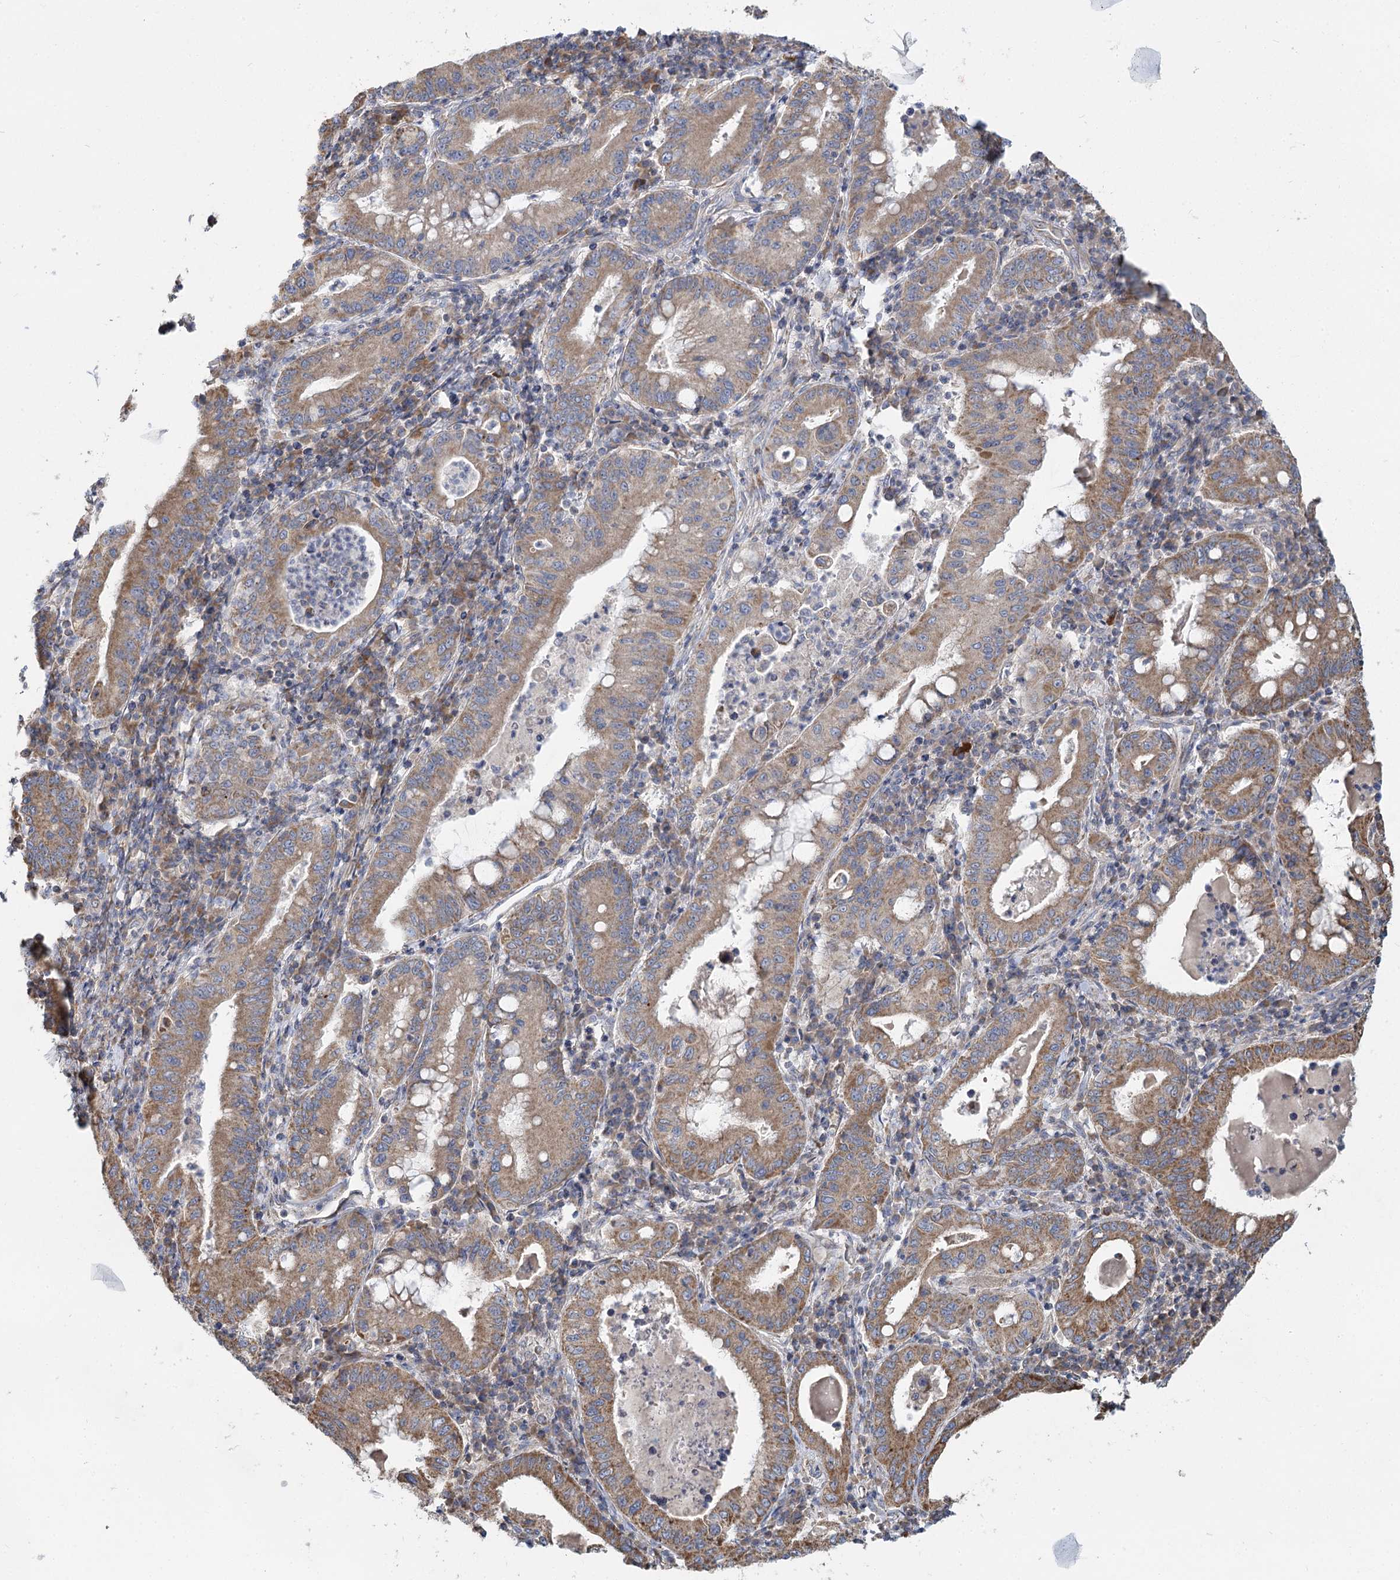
{"staining": {"intensity": "moderate", "quantity": ">75%", "location": "cytoplasmic/membranous"}, "tissue": "stomach cancer", "cell_type": "Tumor cells", "image_type": "cancer", "snomed": [{"axis": "morphology", "description": "Normal tissue, NOS"}, {"axis": "morphology", "description": "Adenocarcinoma, NOS"}, {"axis": "topography", "description": "Esophagus"}, {"axis": "topography", "description": "Stomach, upper"}, {"axis": "topography", "description": "Peripheral nerve tissue"}], "caption": "Tumor cells display medium levels of moderate cytoplasmic/membranous staining in about >75% of cells in stomach cancer.", "gene": "ACOX2", "patient": {"sex": "male", "age": 62}}